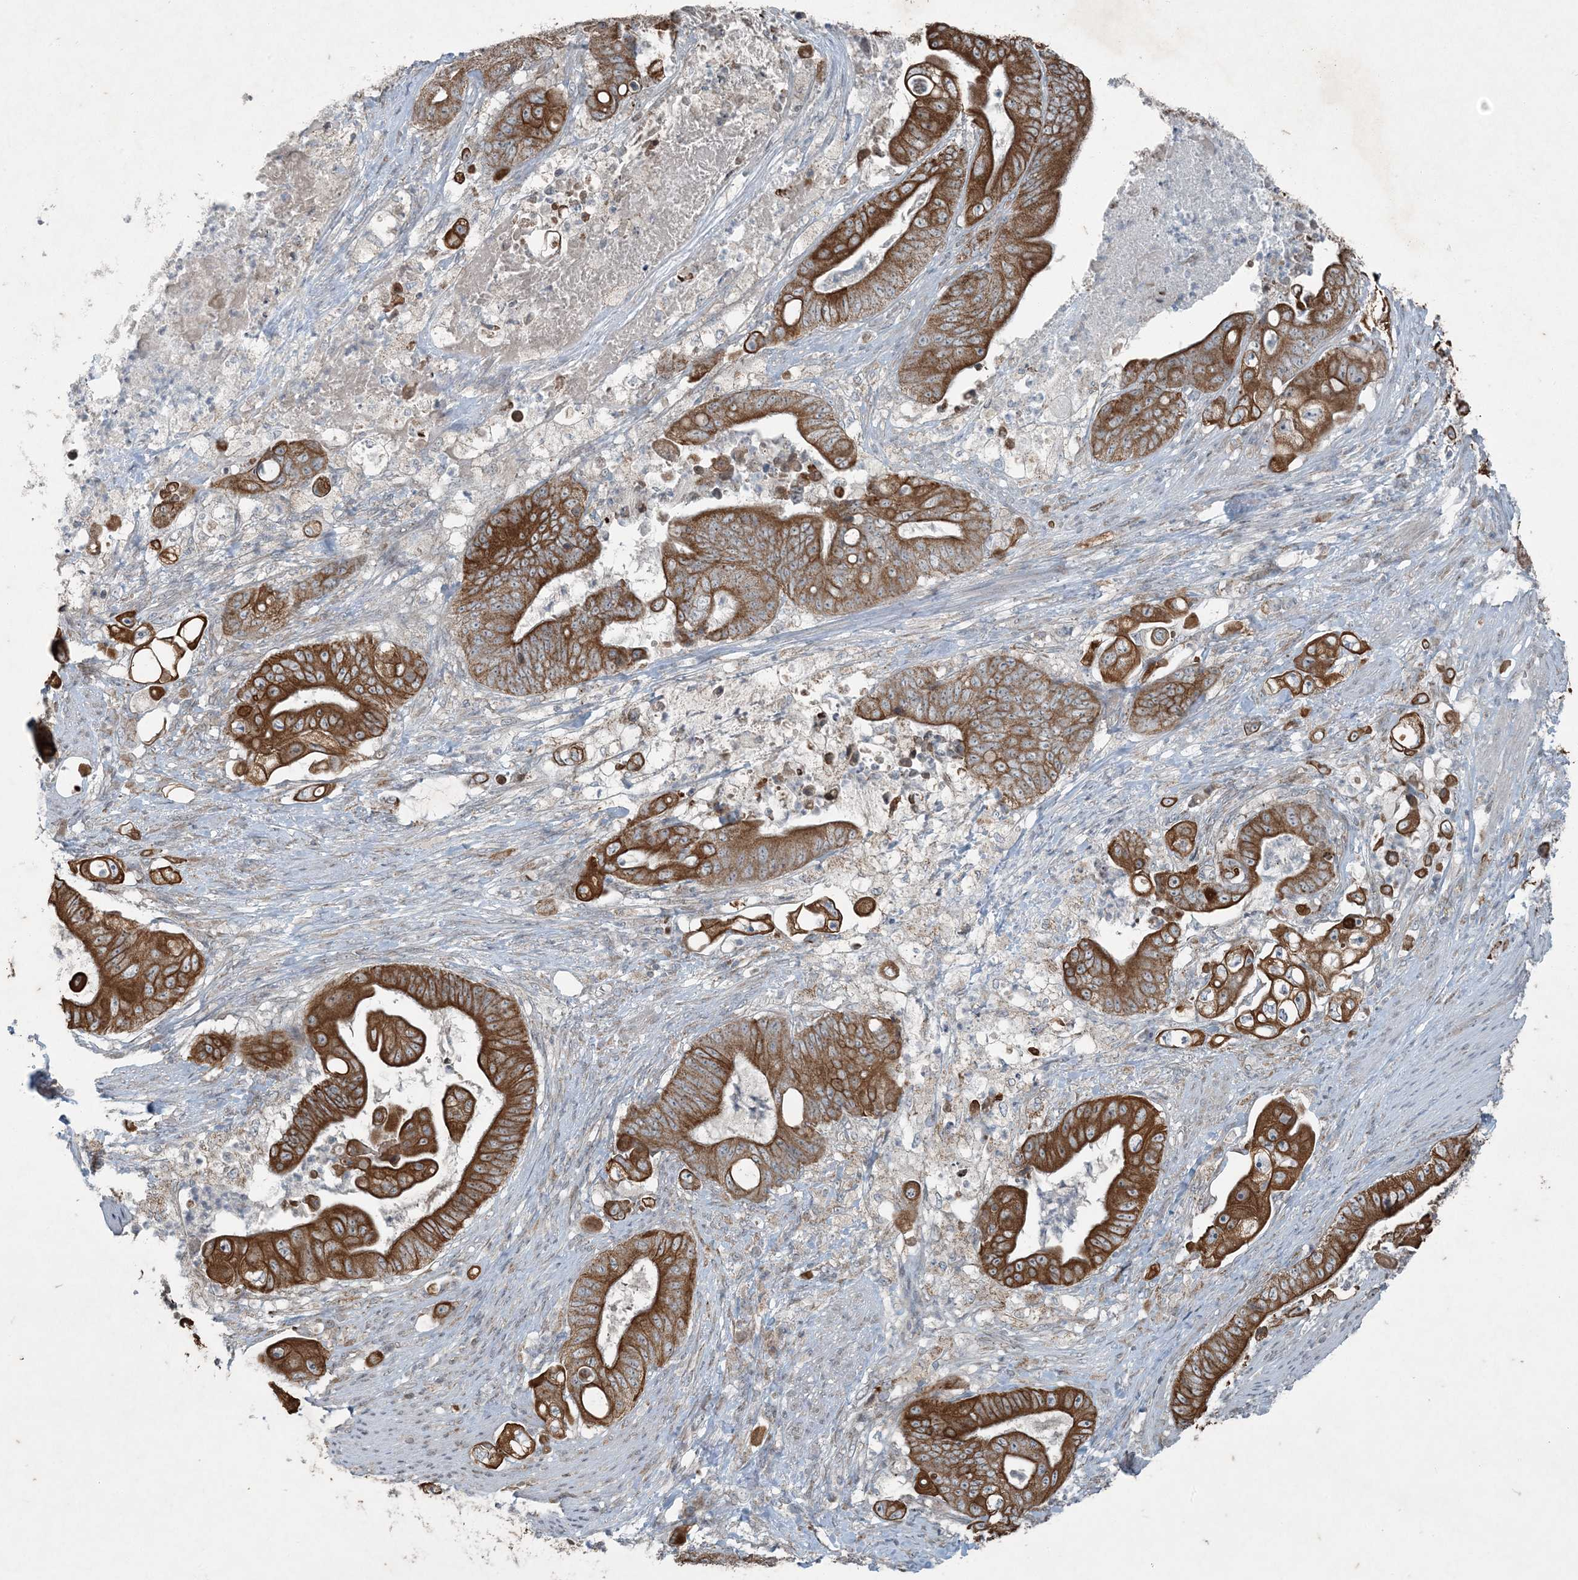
{"staining": {"intensity": "strong", "quantity": ">75%", "location": "cytoplasmic/membranous"}, "tissue": "stomach cancer", "cell_type": "Tumor cells", "image_type": "cancer", "snomed": [{"axis": "morphology", "description": "Adenocarcinoma, NOS"}, {"axis": "topography", "description": "Stomach"}], "caption": "Protein expression analysis of stomach adenocarcinoma exhibits strong cytoplasmic/membranous expression in approximately >75% of tumor cells. (Stains: DAB (3,3'-diaminobenzidine) in brown, nuclei in blue, Microscopy: brightfield microscopy at high magnification).", "gene": "PC", "patient": {"sex": "female", "age": 73}}